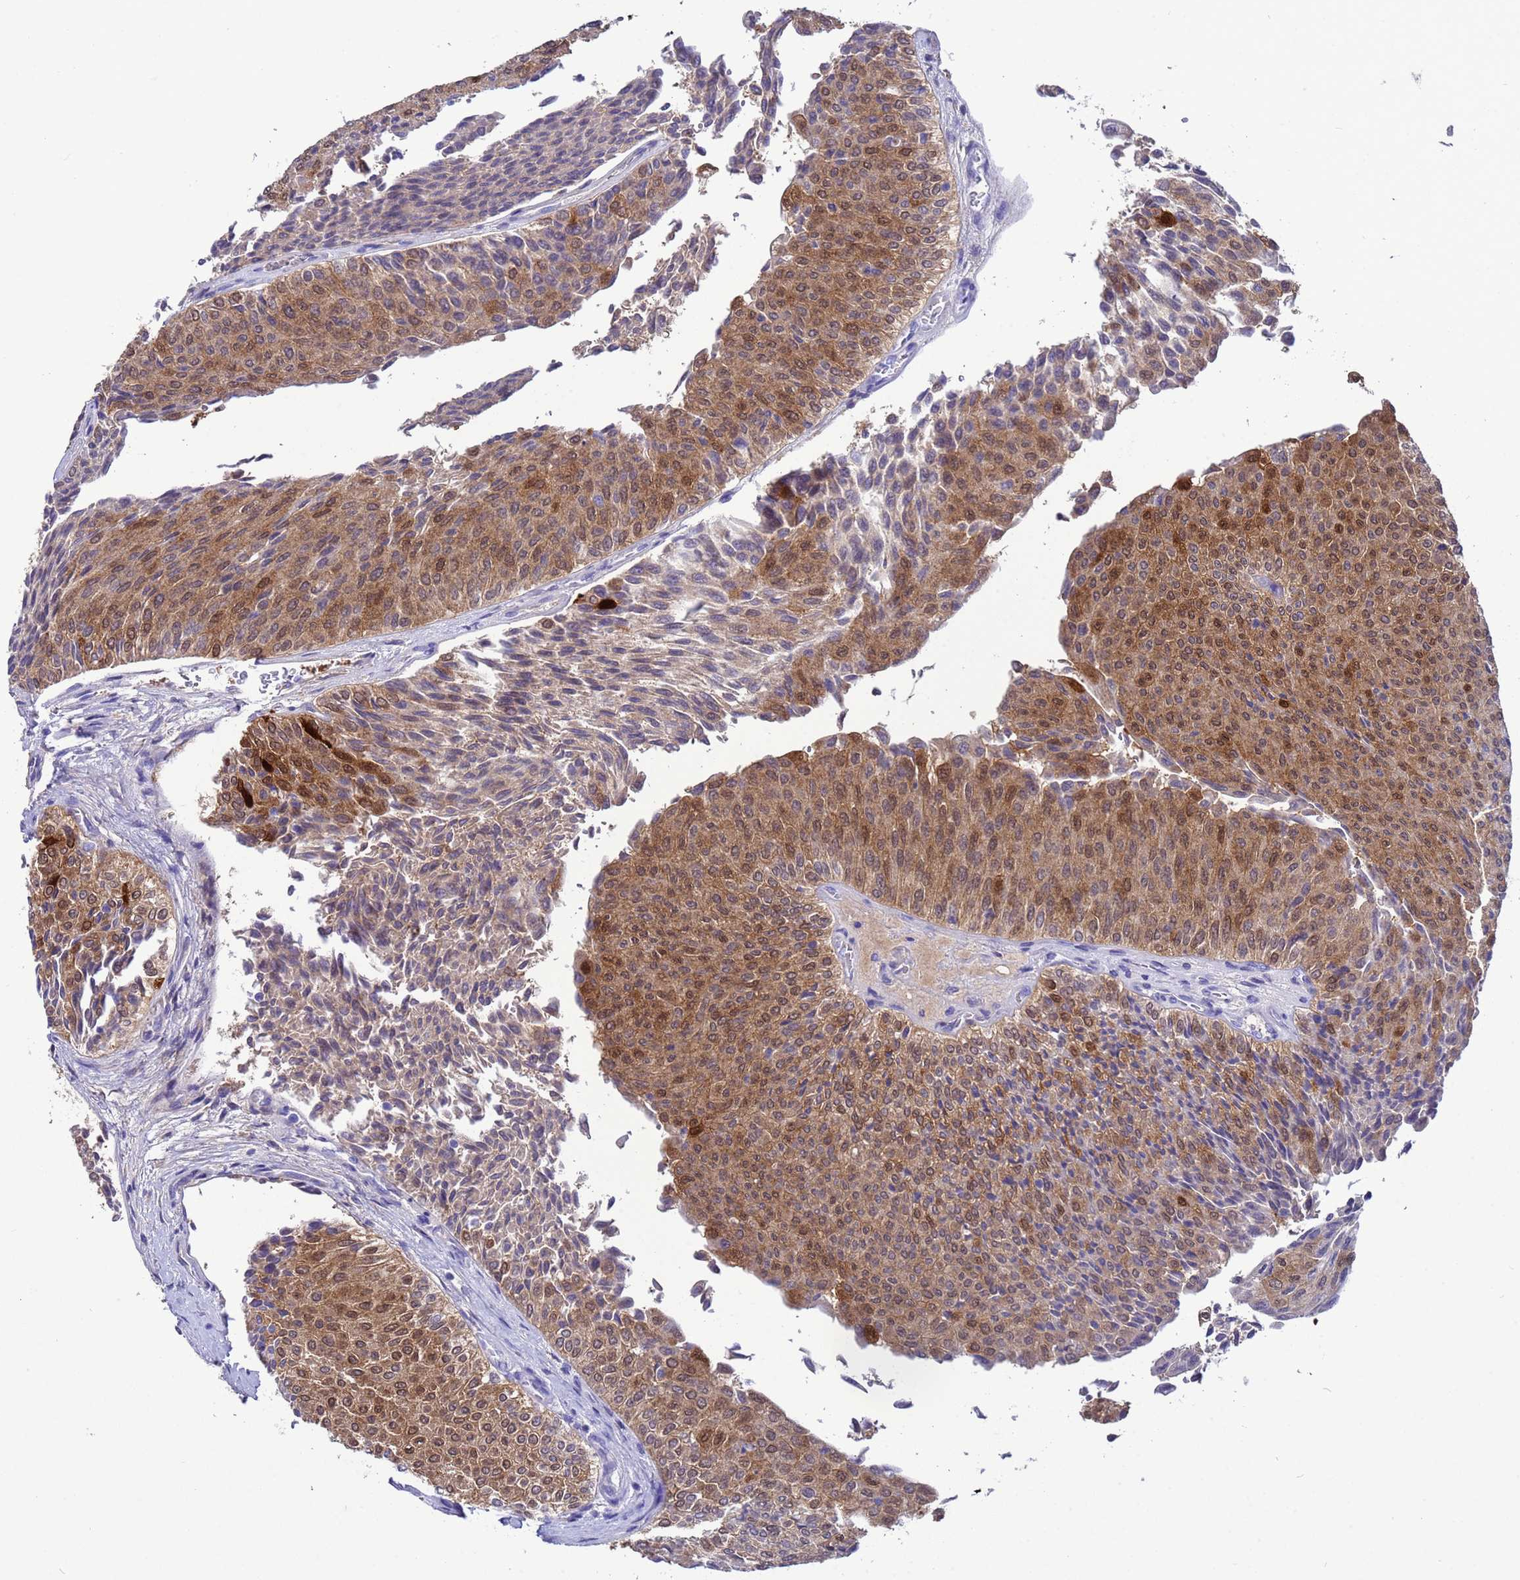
{"staining": {"intensity": "moderate", "quantity": ">75%", "location": "cytoplasmic/membranous,nuclear"}, "tissue": "urothelial cancer", "cell_type": "Tumor cells", "image_type": "cancer", "snomed": [{"axis": "morphology", "description": "Urothelial carcinoma, Low grade"}, {"axis": "topography", "description": "Urinary bladder"}], "caption": "This is a micrograph of immunohistochemistry (IHC) staining of urothelial carcinoma (low-grade), which shows moderate positivity in the cytoplasmic/membranous and nuclear of tumor cells.", "gene": "AKR1C2", "patient": {"sex": "male", "age": 78}}